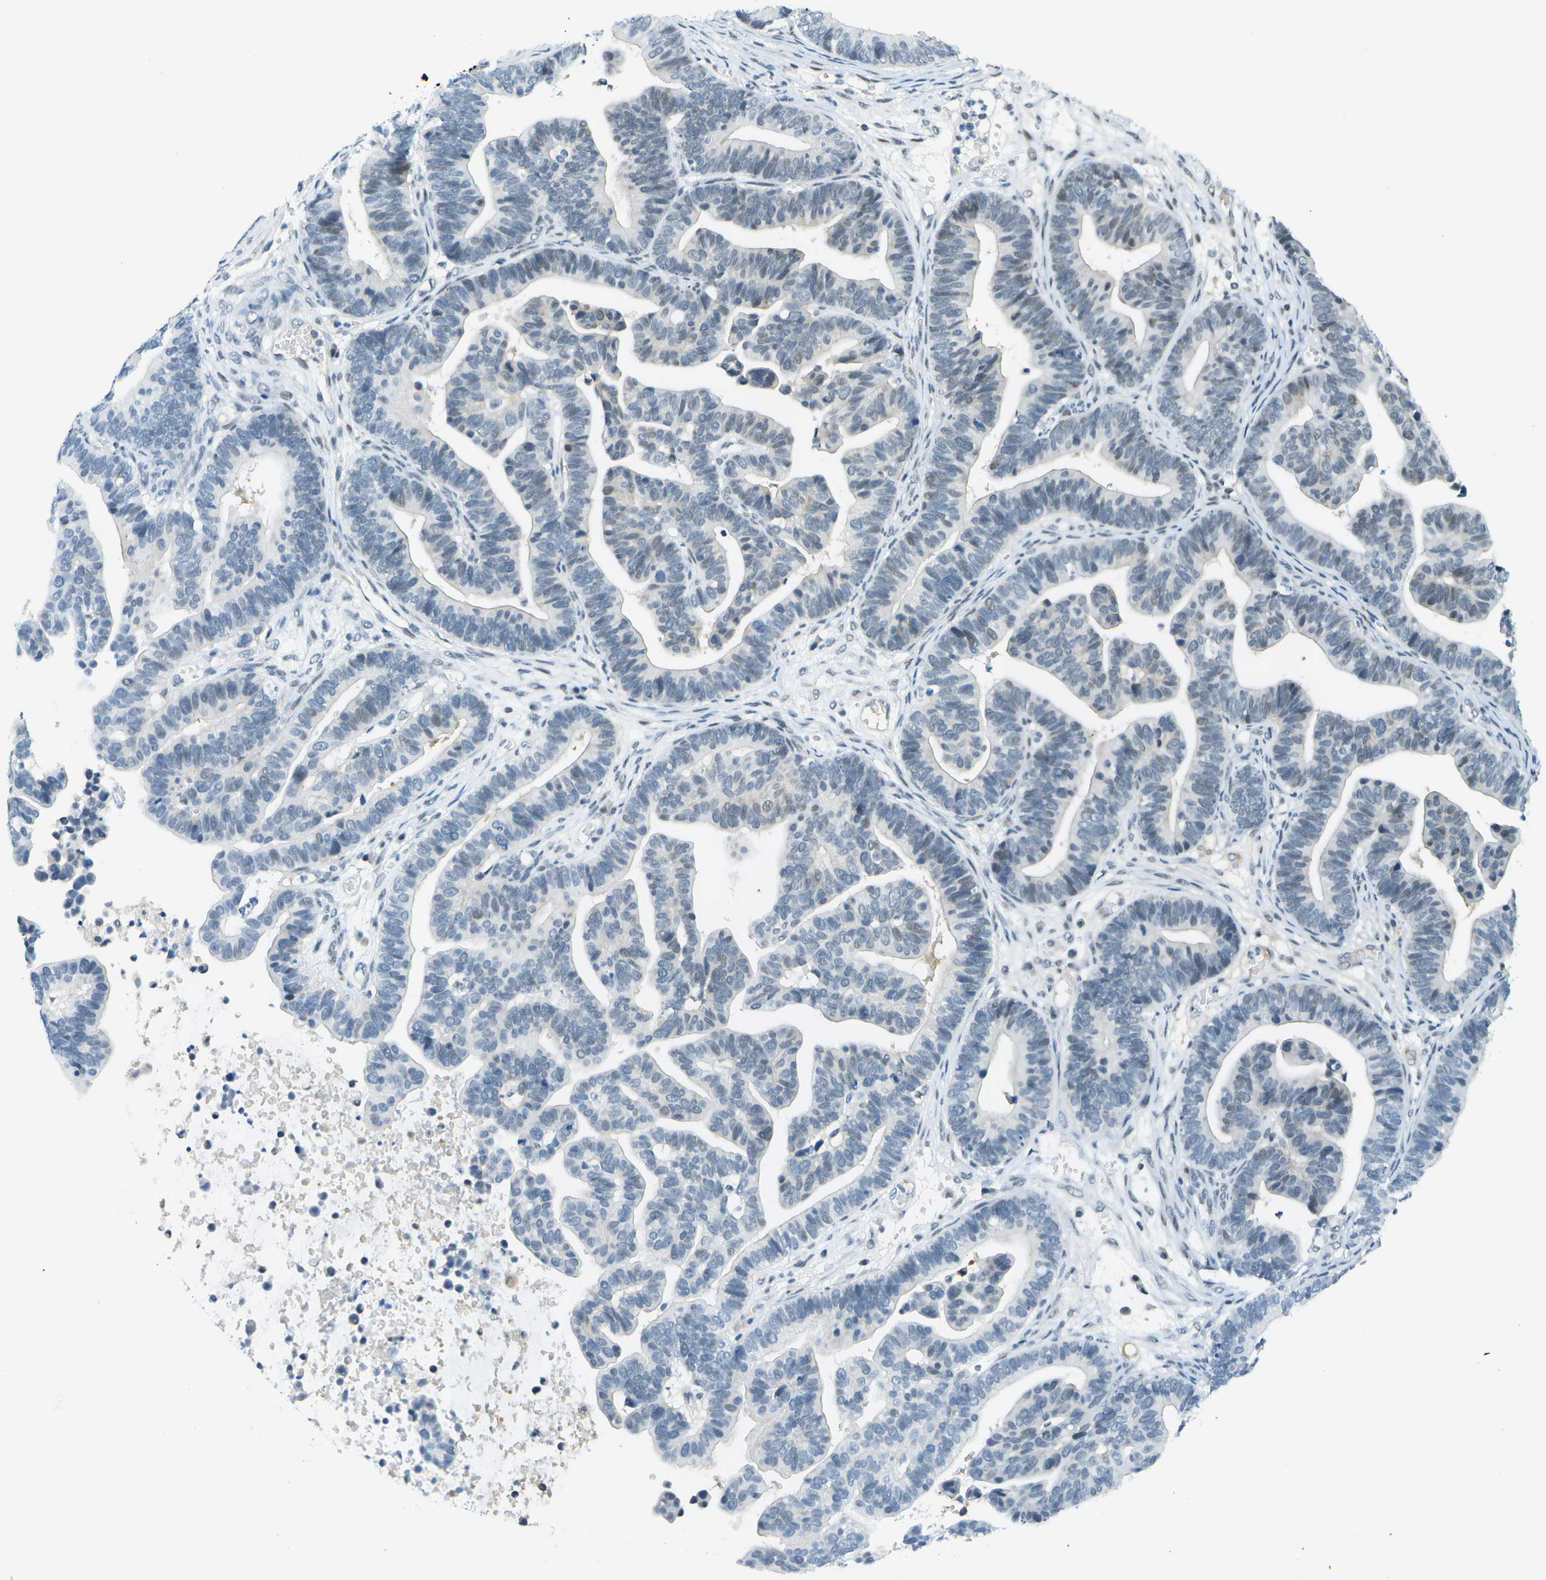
{"staining": {"intensity": "weak", "quantity": "<25%", "location": "nuclear"}, "tissue": "ovarian cancer", "cell_type": "Tumor cells", "image_type": "cancer", "snomed": [{"axis": "morphology", "description": "Cystadenocarcinoma, serous, NOS"}, {"axis": "topography", "description": "Ovary"}], "caption": "Image shows no significant protein positivity in tumor cells of serous cystadenocarcinoma (ovarian).", "gene": "NEK11", "patient": {"sex": "female", "age": 56}}